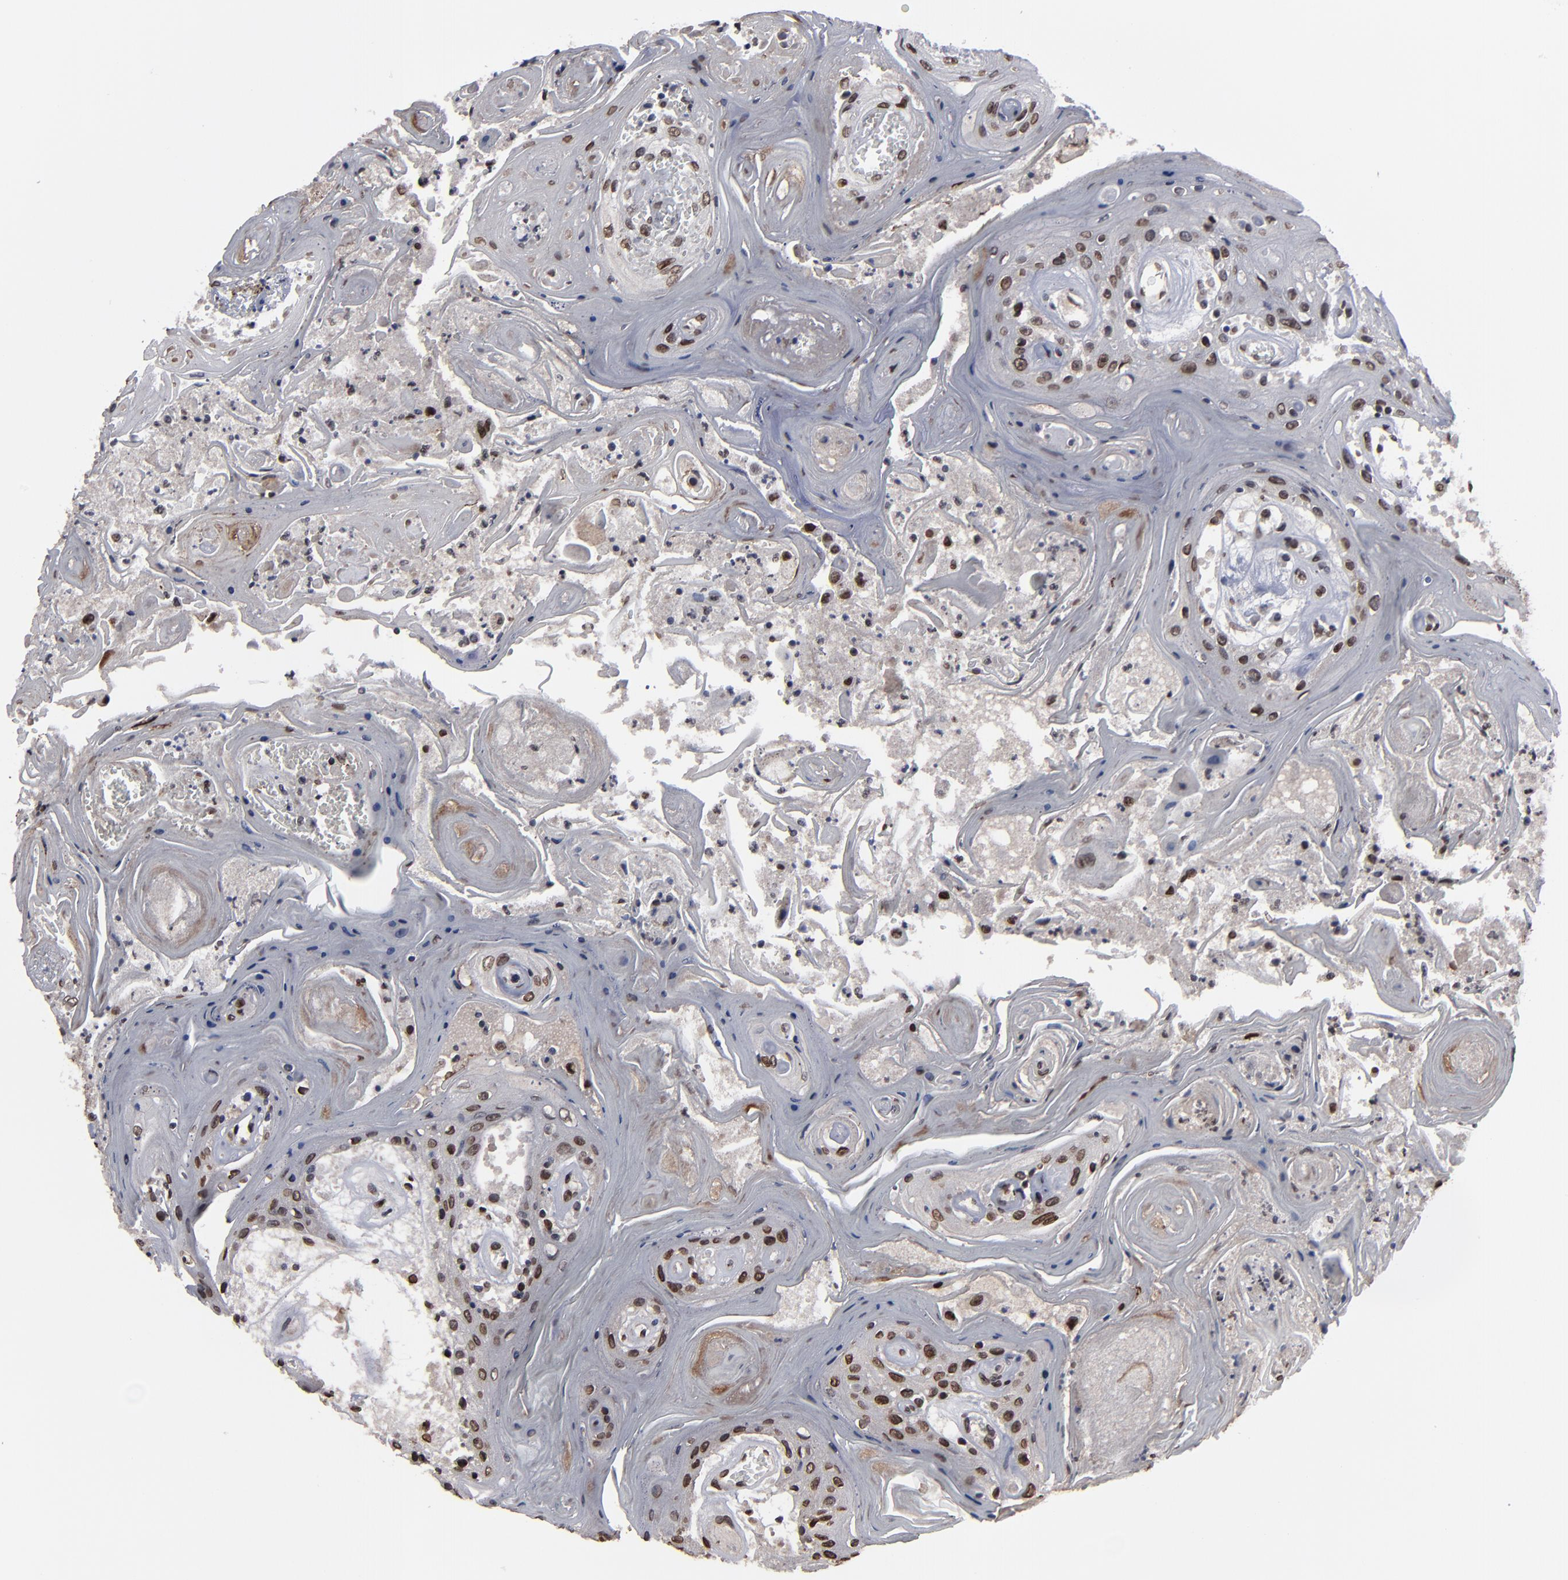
{"staining": {"intensity": "moderate", "quantity": ">75%", "location": "nuclear"}, "tissue": "head and neck cancer", "cell_type": "Tumor cells", "image_type": "cancer", "snomed": [{"axis": "morphology", "description": "Squamous cell carcinoma, NOS"}, {"axis": "topography", "description": "Oral tissue"}, {"axis": "topography", "description": "Head-Neck"}], "caption": "Human head and neck cancer stained with a brown dye exhibits moderate nuclear positive positivity in approximately >75% of tumor cells.", "gene": "BAZ1A", "patient": {"sex": "female", "age": 76}}